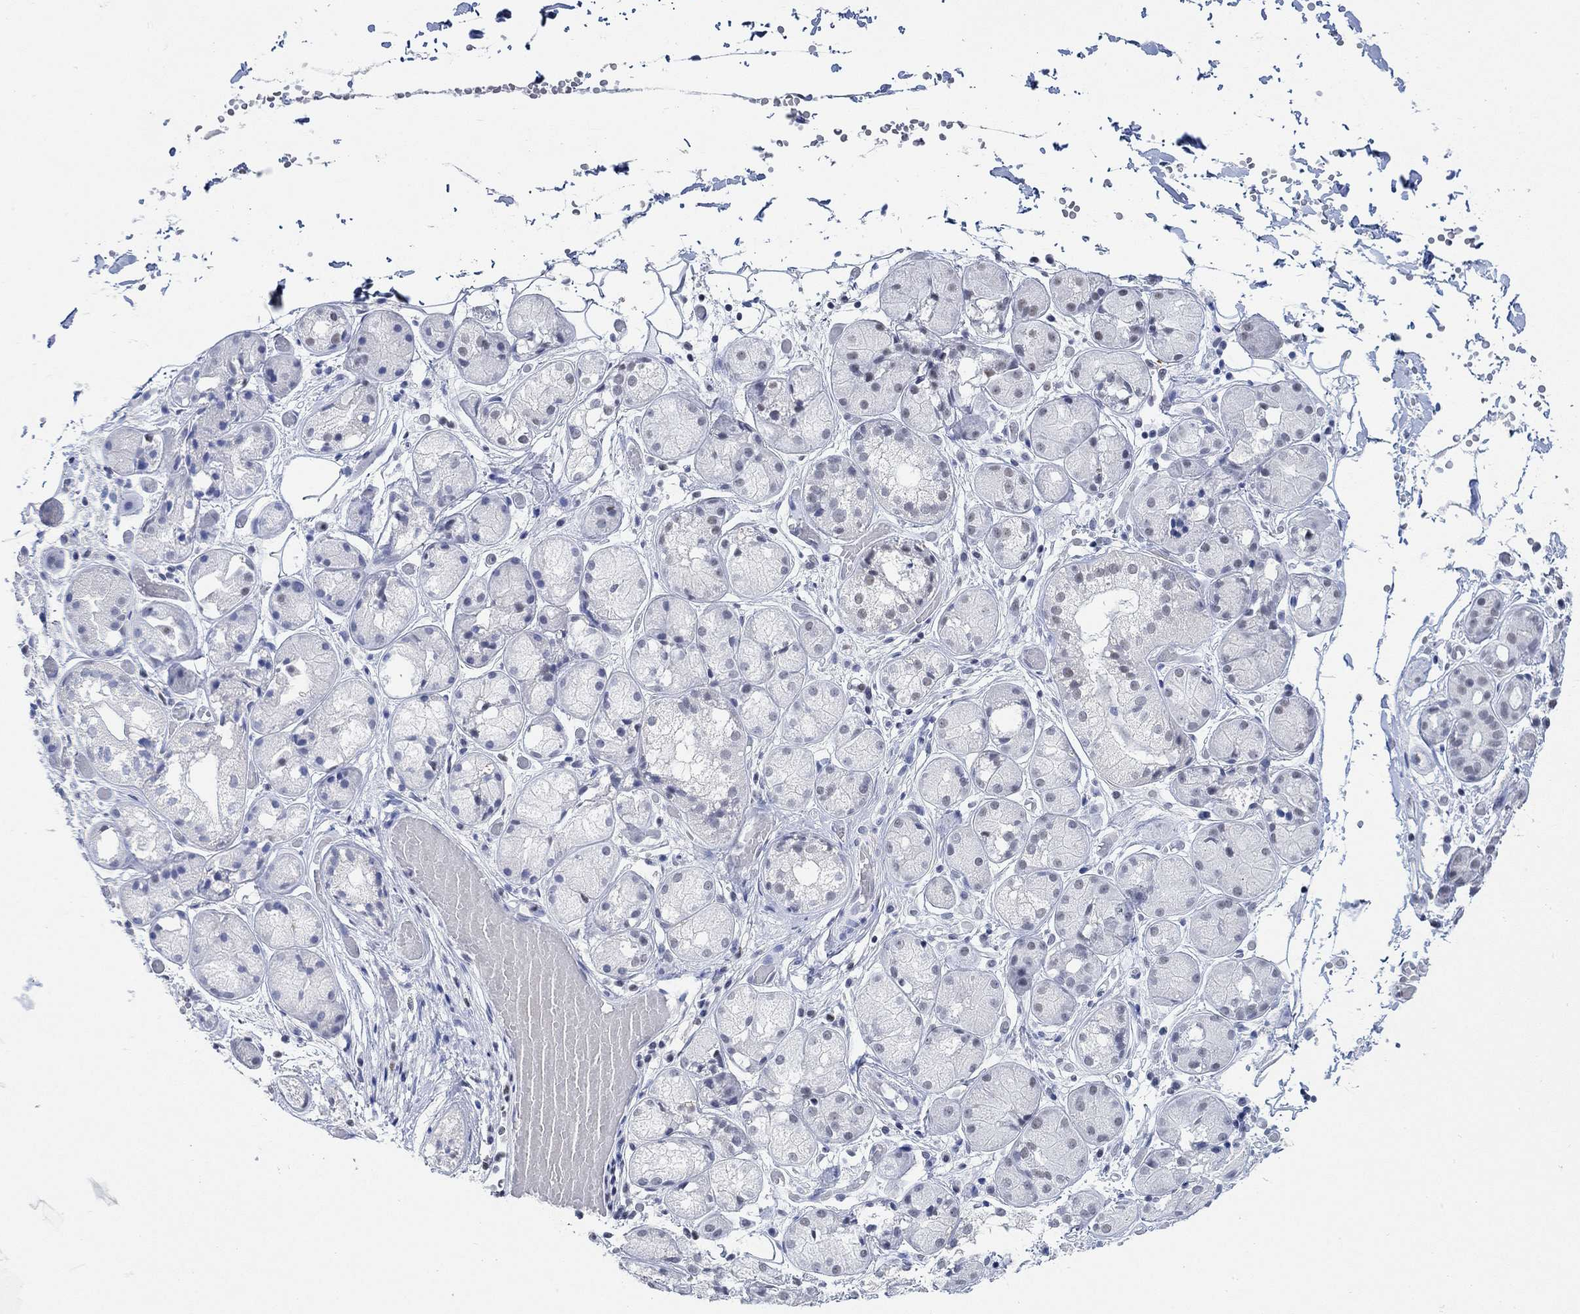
{"staining": {"intensity": "negative", "quantity": "none", "location": "none"}, "tissue": "salivary gland", "cell_type": "Glandular cells", "image_type": "normal", "snomed": [{"axis": "morphology", "description": "Normal tissue, NOS"}, {"axis": "topography", "description": "Salivary gland"}, {"axis": "topography", "description": "Peripheral nerve tissue"}], "caption": "Immunohistochemical staining of normal human salivary gland demonstrates no significant staining in glandular cells.", "gene": "PPP1R17", "patient": {"sex": "male", "age": 71}}